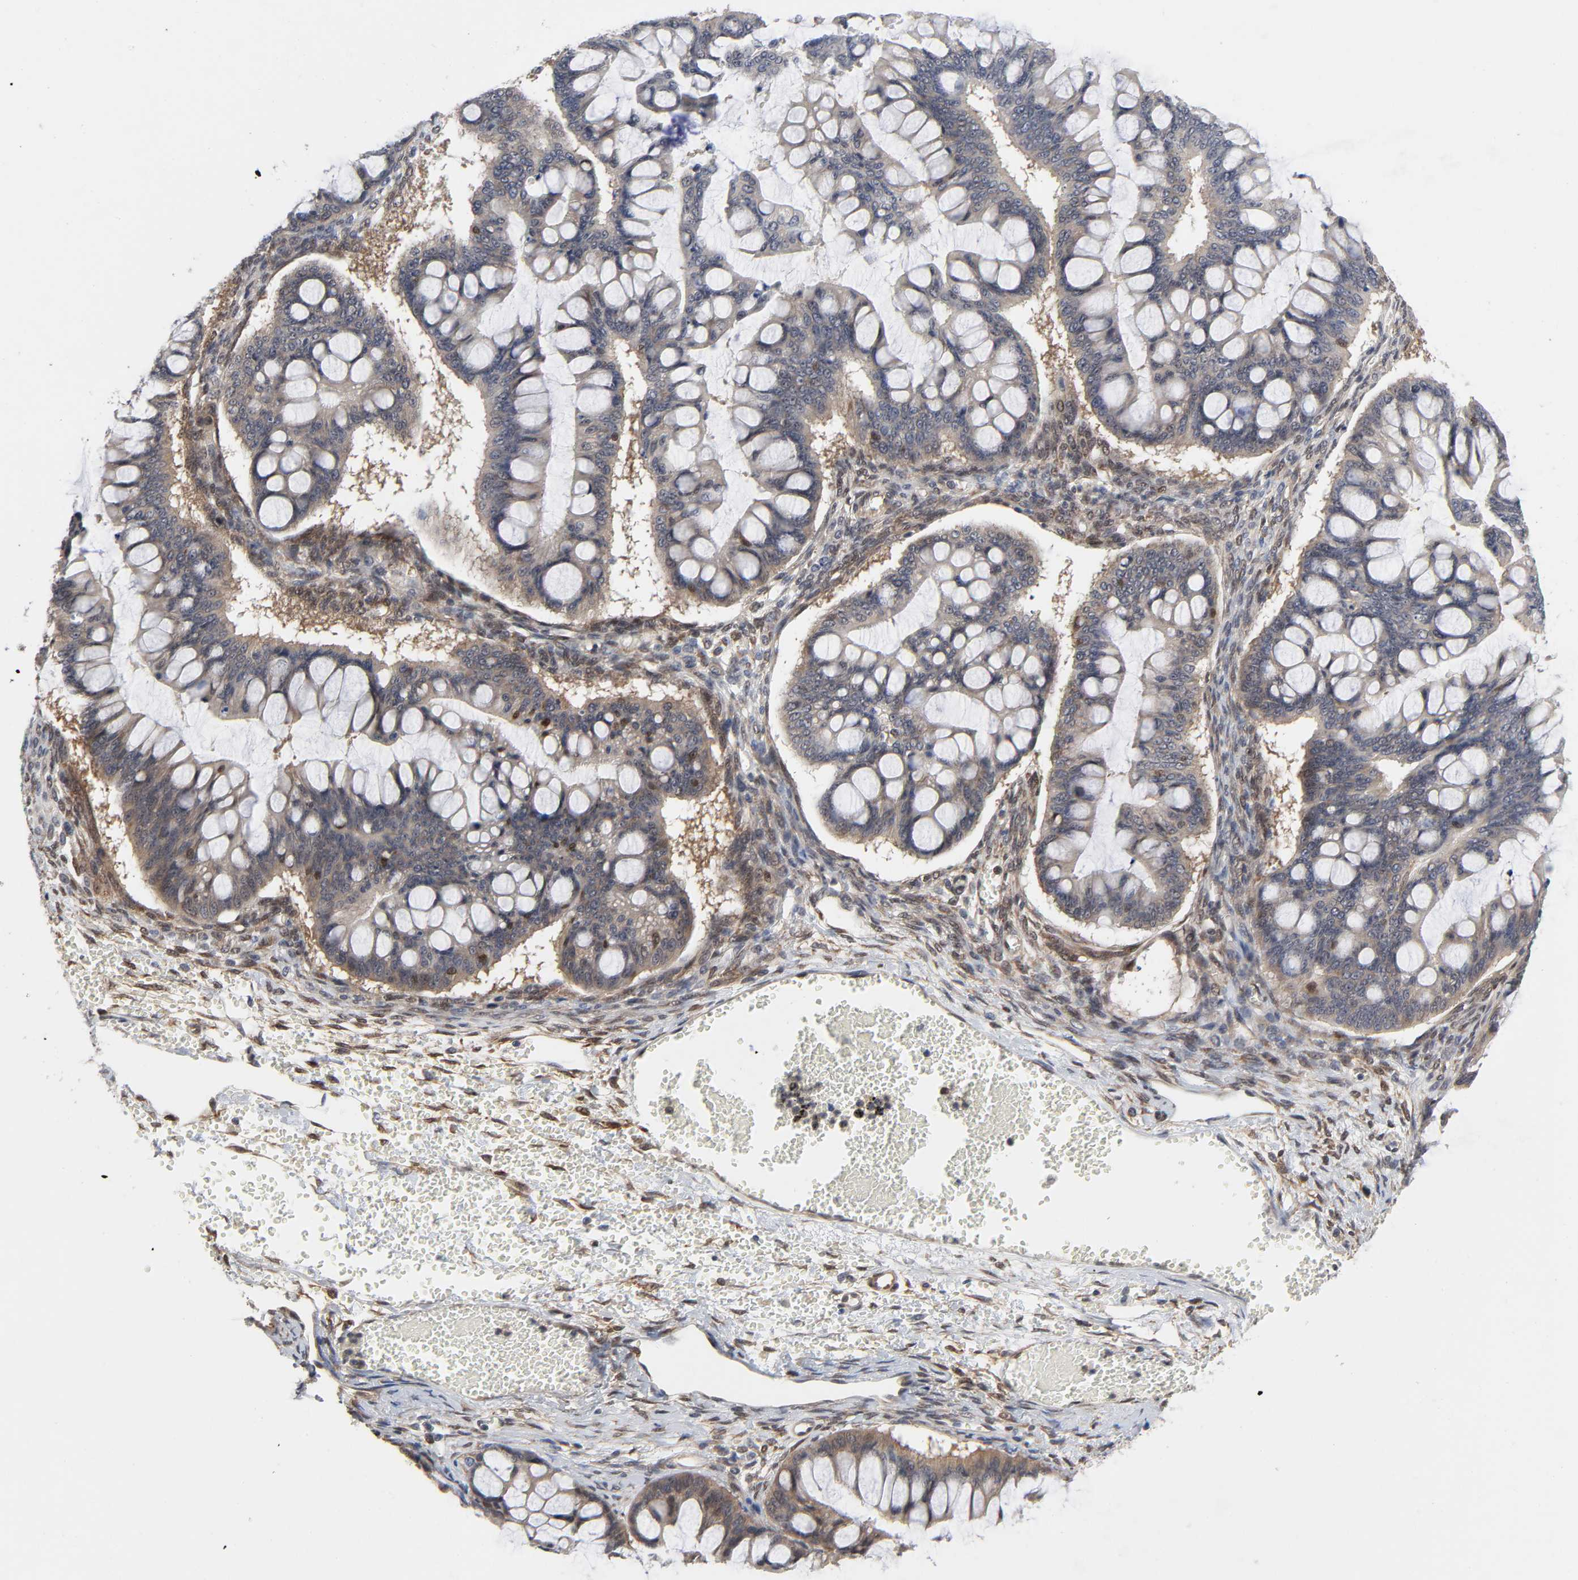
{"staining": {"intensity": "moderate", "quantity": ">75%", "location": "cytoplasmic/membranous"}, "tissue": "ovarian cancer", "cell_type": "Tumor cells", "image_type": "cancer", "snomed": [{"axis": "morphology", "description": "Cystadenocarcinoma, mucinous, NOS"}, {"axis": "topography", "description": "Ovary"}], "caption": "Brown immunohistochemical staining in ovarian cancer (mucinous cystadenocarcinoma) shows moderate cytoplasmic/membranous staining in approximately >75% of tumor cells.", "gene": "PTEN", "patient": {"sex": "female", "age": 73}}